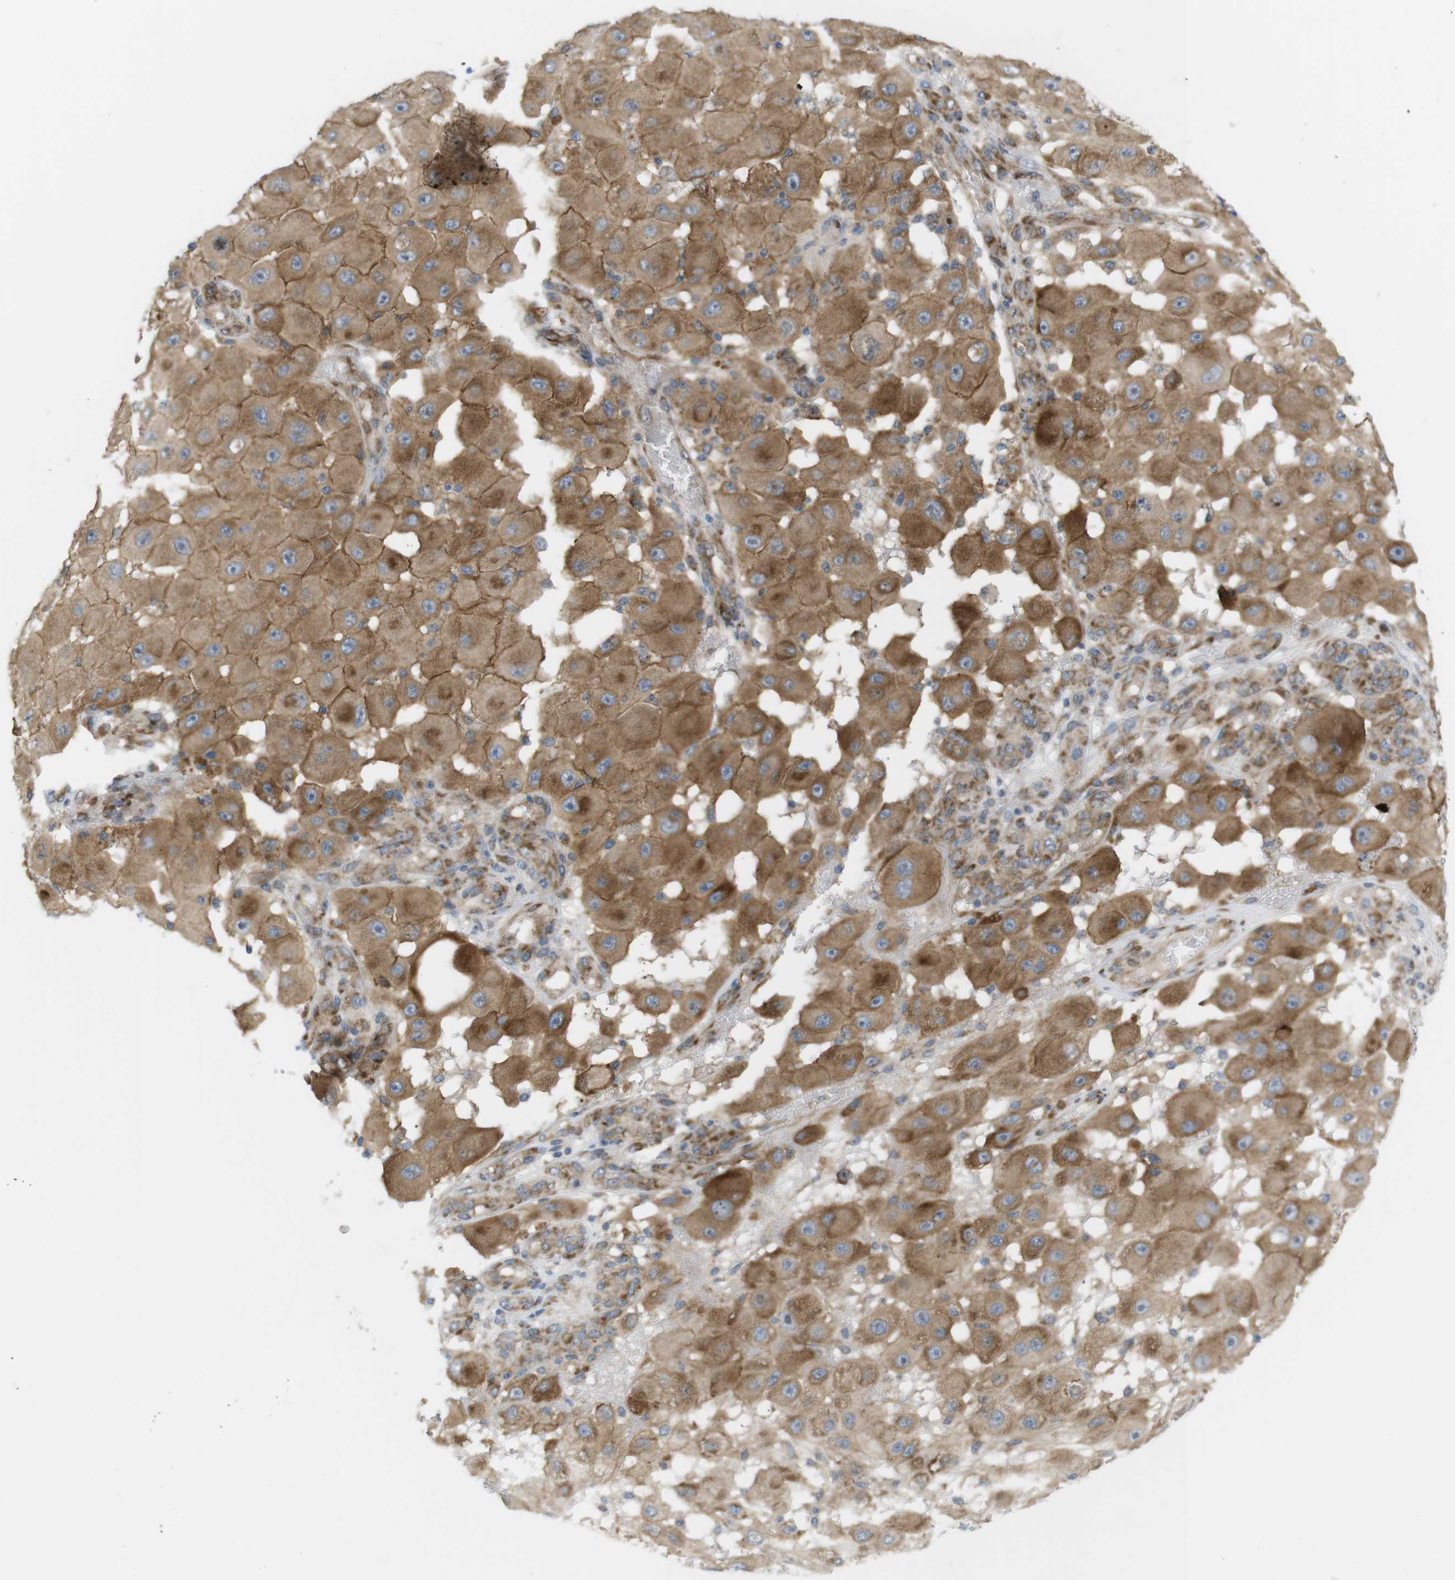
{"staining": {"intensity": "moderate", "quantity": ">75%", "location": "cytoplasmic/membranous"}, "tissue": "melanoma", "cell_type": "Tumor cells", "image_type": "cancer", "snomed": [{"axis": "morphology", "description": "Malignant melanoma, NOS"}, {"axis": "topography", "description": "Skin"}], "caption": "Immunohistochemical staining of melanoma demonstrates moderate cytoplasmic/membranous protein positivity in approximately >75% of tumor cells.", "gene": "GJC3", "patient": {"sex": "female", "age": 81}}